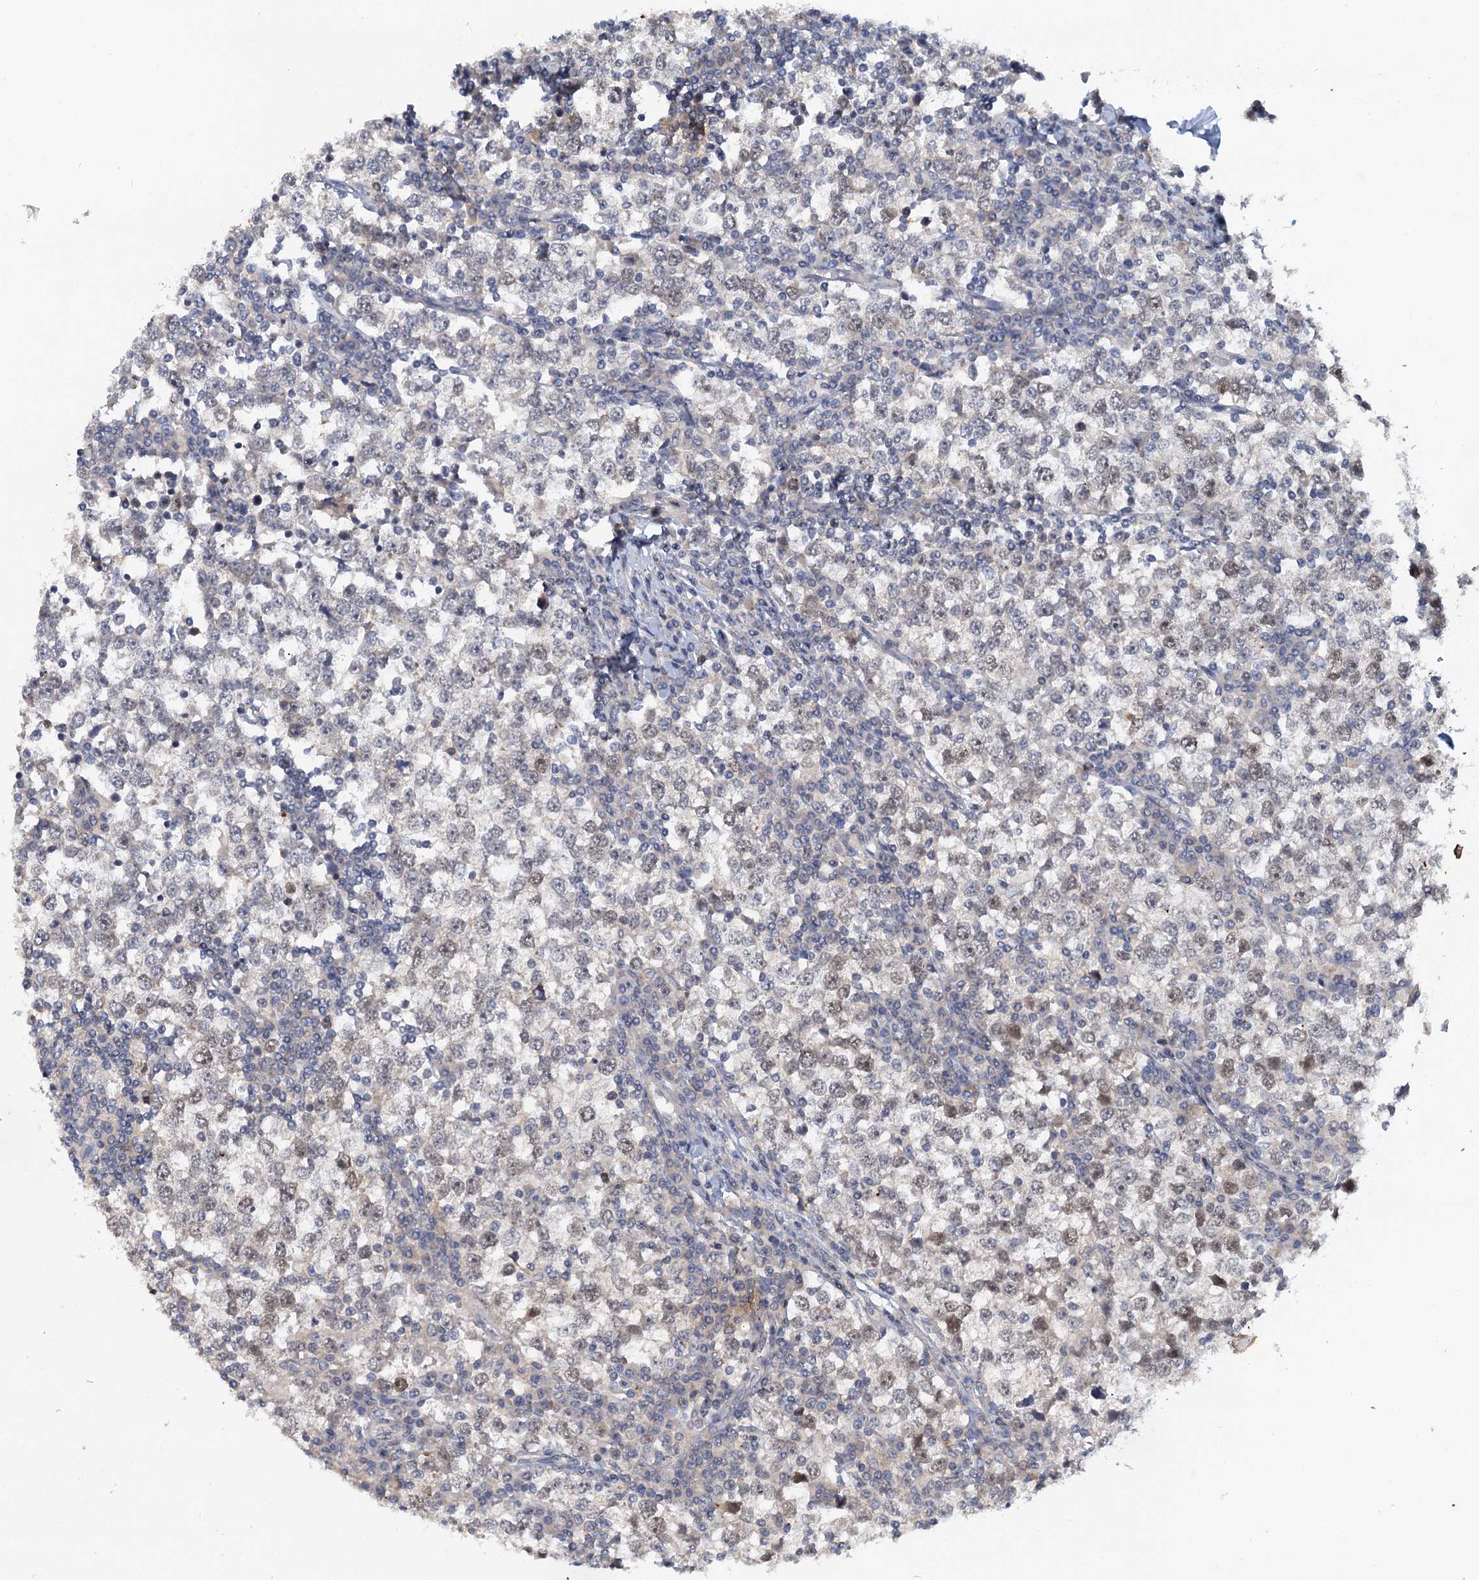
{"staining": {"intensity": "negative", "quantity": "none", "location": "none"}, "tissue": "testis cancer", "cell_type": "Tumor cells", "image_type": "cancer", "snomed": [{"axis": "morphology", "description": "Seminoma, NOS"}, {"axis": "topography", "description": "Testis"}], "caption": "Immunohistochemistry of seminoma (testis) demonstrates no expression in tumor cells.", "gene": "MRFAP1", "patient": {"sex": "male", "age": 65}}